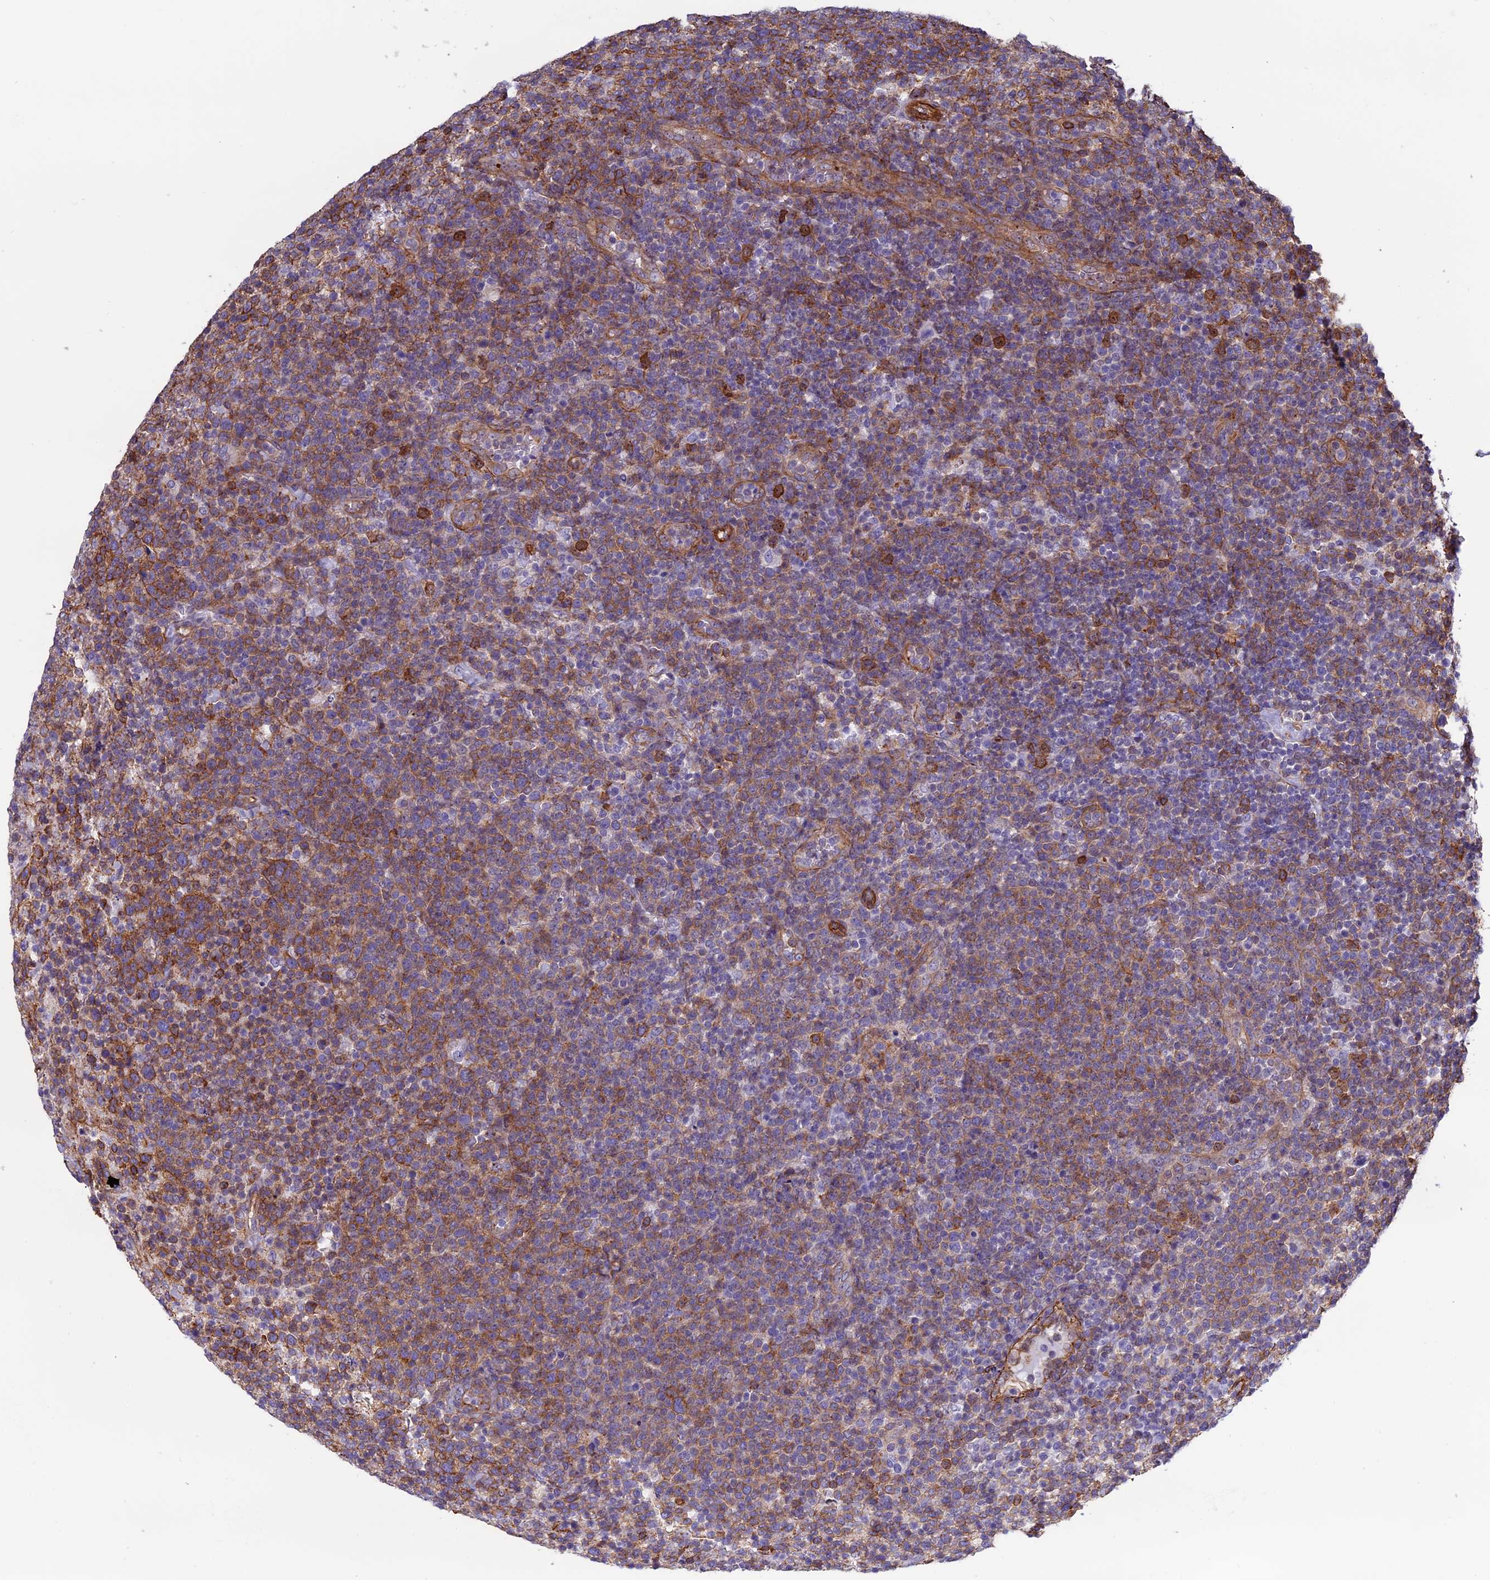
{"staining": {"intensity": "strong", "quantity": "25%-75%", "location": "cytoplasmic/membranous"}, "tissue": "lymphoma", "cell_type": "Tumor cells", "image_type": "cancer", "snomed": [{"axis": "morphology", "description": "Malignant lymphoma, non-Hodgkin's type, High grade"}, {"axis": "topography", "description": "Lymph node"}], "caption": "Lymphoma stained for a protein (brown) displays strong cytoplasmic/membranous positive staining in about 25%-75% of tumor cells.", "gene": "ANGPTL2", "patient": {"sex": "male", "age": 61}}